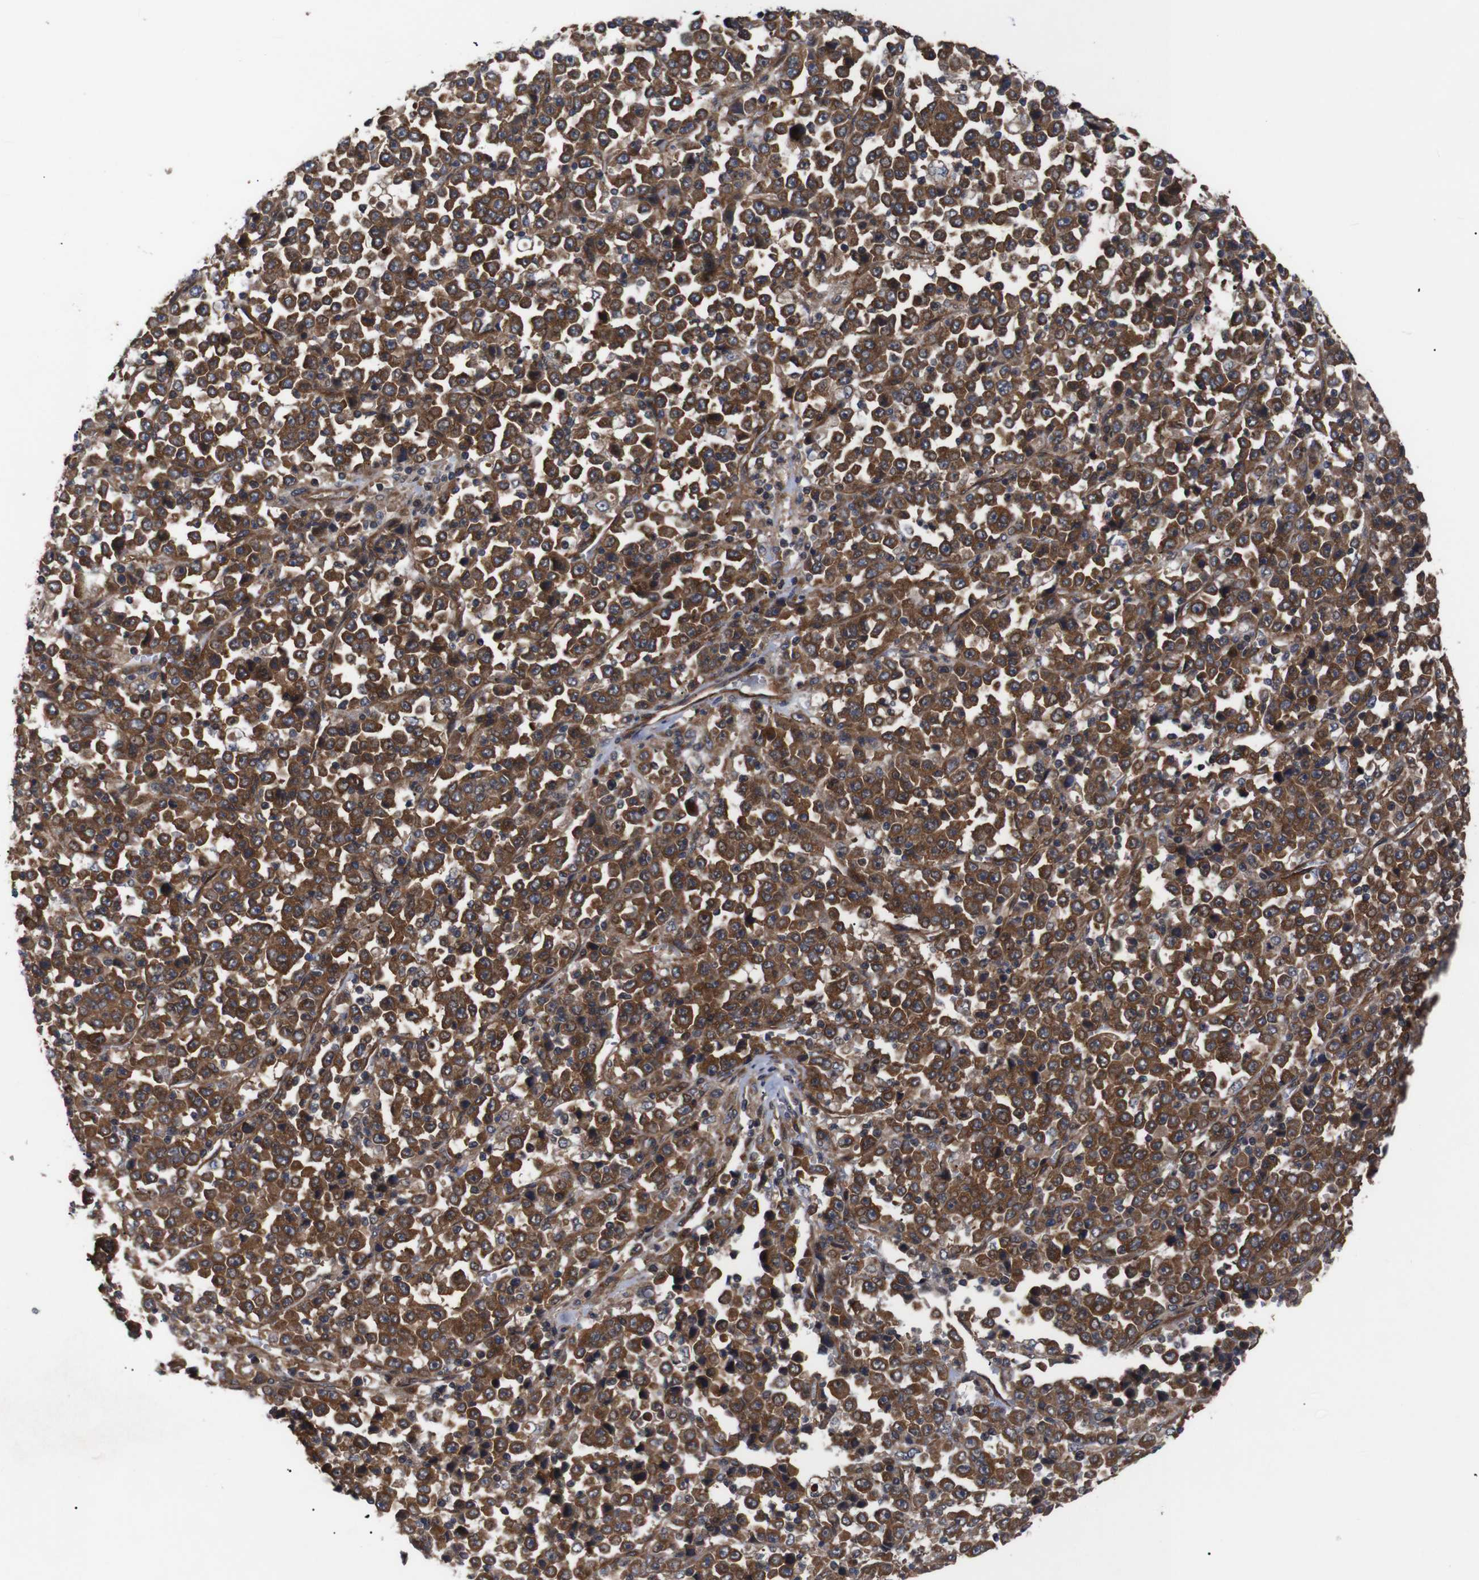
{"staining": {"intensity": "strong", "quantity": ">75%", "location": "cytoplasmic/membranous"}, "tissue": "stomach cancer", "cell_type": "Tumor cells", "image_type": "cancer", "snomed": [{"axis": "morphology", "description": "Normal tissue, NOS"}, {"axis": "morphology", "description": "Adenocarcinoma, NOS"}, {"axis": "topography", "description": "Stomach, upper"}, {"axis": "topography", "description": "Stomach"}], "caption": "A histopathology image of human adenocarcinoma (stomach) stained for a protein displays strong cytoplasmic/membranous brown staining in tumor cells. (IHC, brightfield microscopy, high magnification).", "gene": "PAWR", "patient": {"sex": "male", "age": 59}}